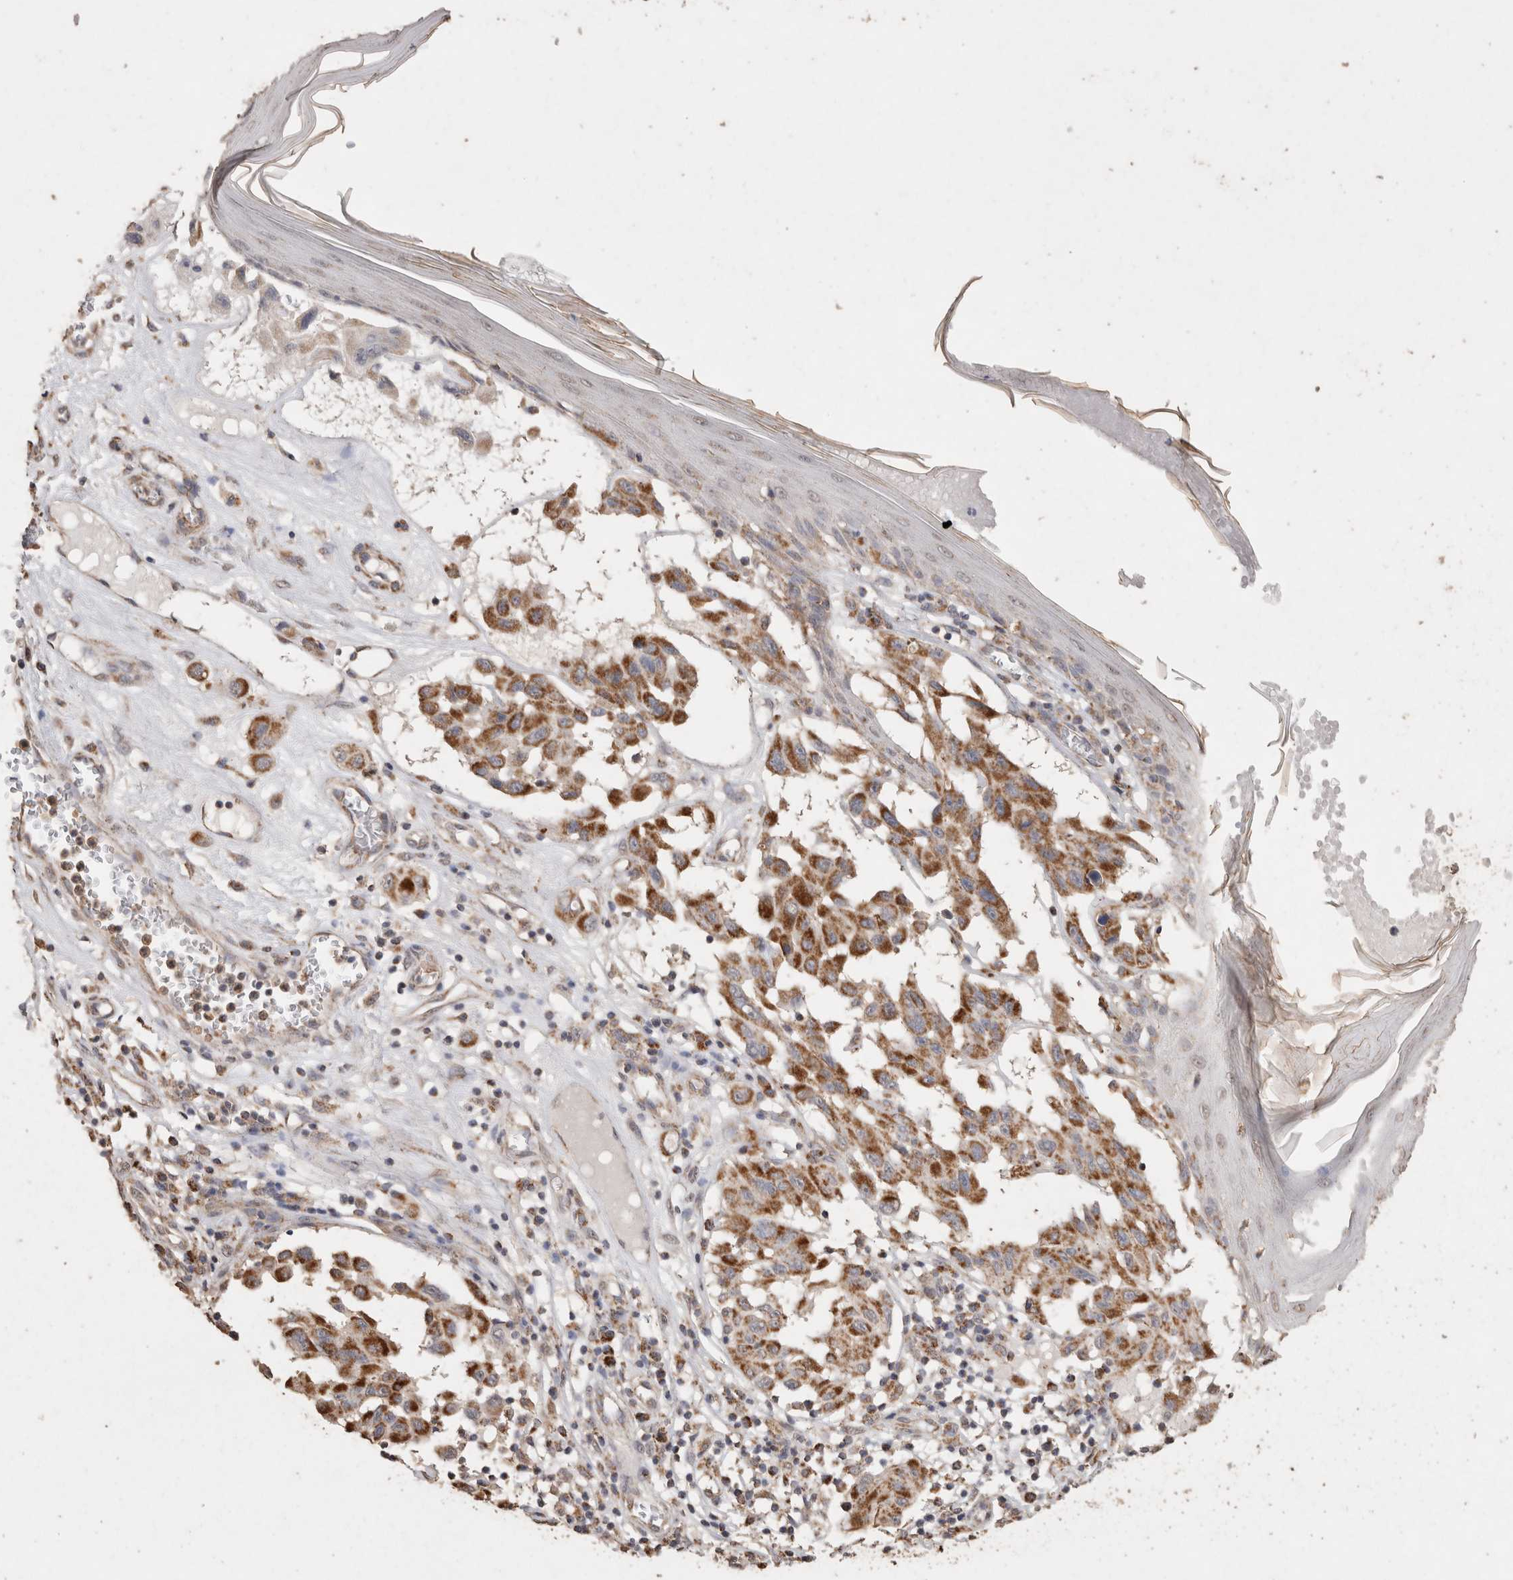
{"staining": {"intensity": "moderate", "quantity": ">75%", "location": "cytoplasmic/membranous"}, "tissue": "melanoma", "cell_type": "Tumor cells", "image_type": "cancer", "snomed": [{"axis": "morphology", "description": "Malignant melanoma, NOS"}, {"axis": "topography", "description": "Skin"}], "caption": "DAB immunohistochemical staining of melanoma displays moderate cytoplasmic/membranous protein positivity in about >75% of tumor cells.", "gene": "ACADM", "patient": {"sex": "male", "age": 30}}